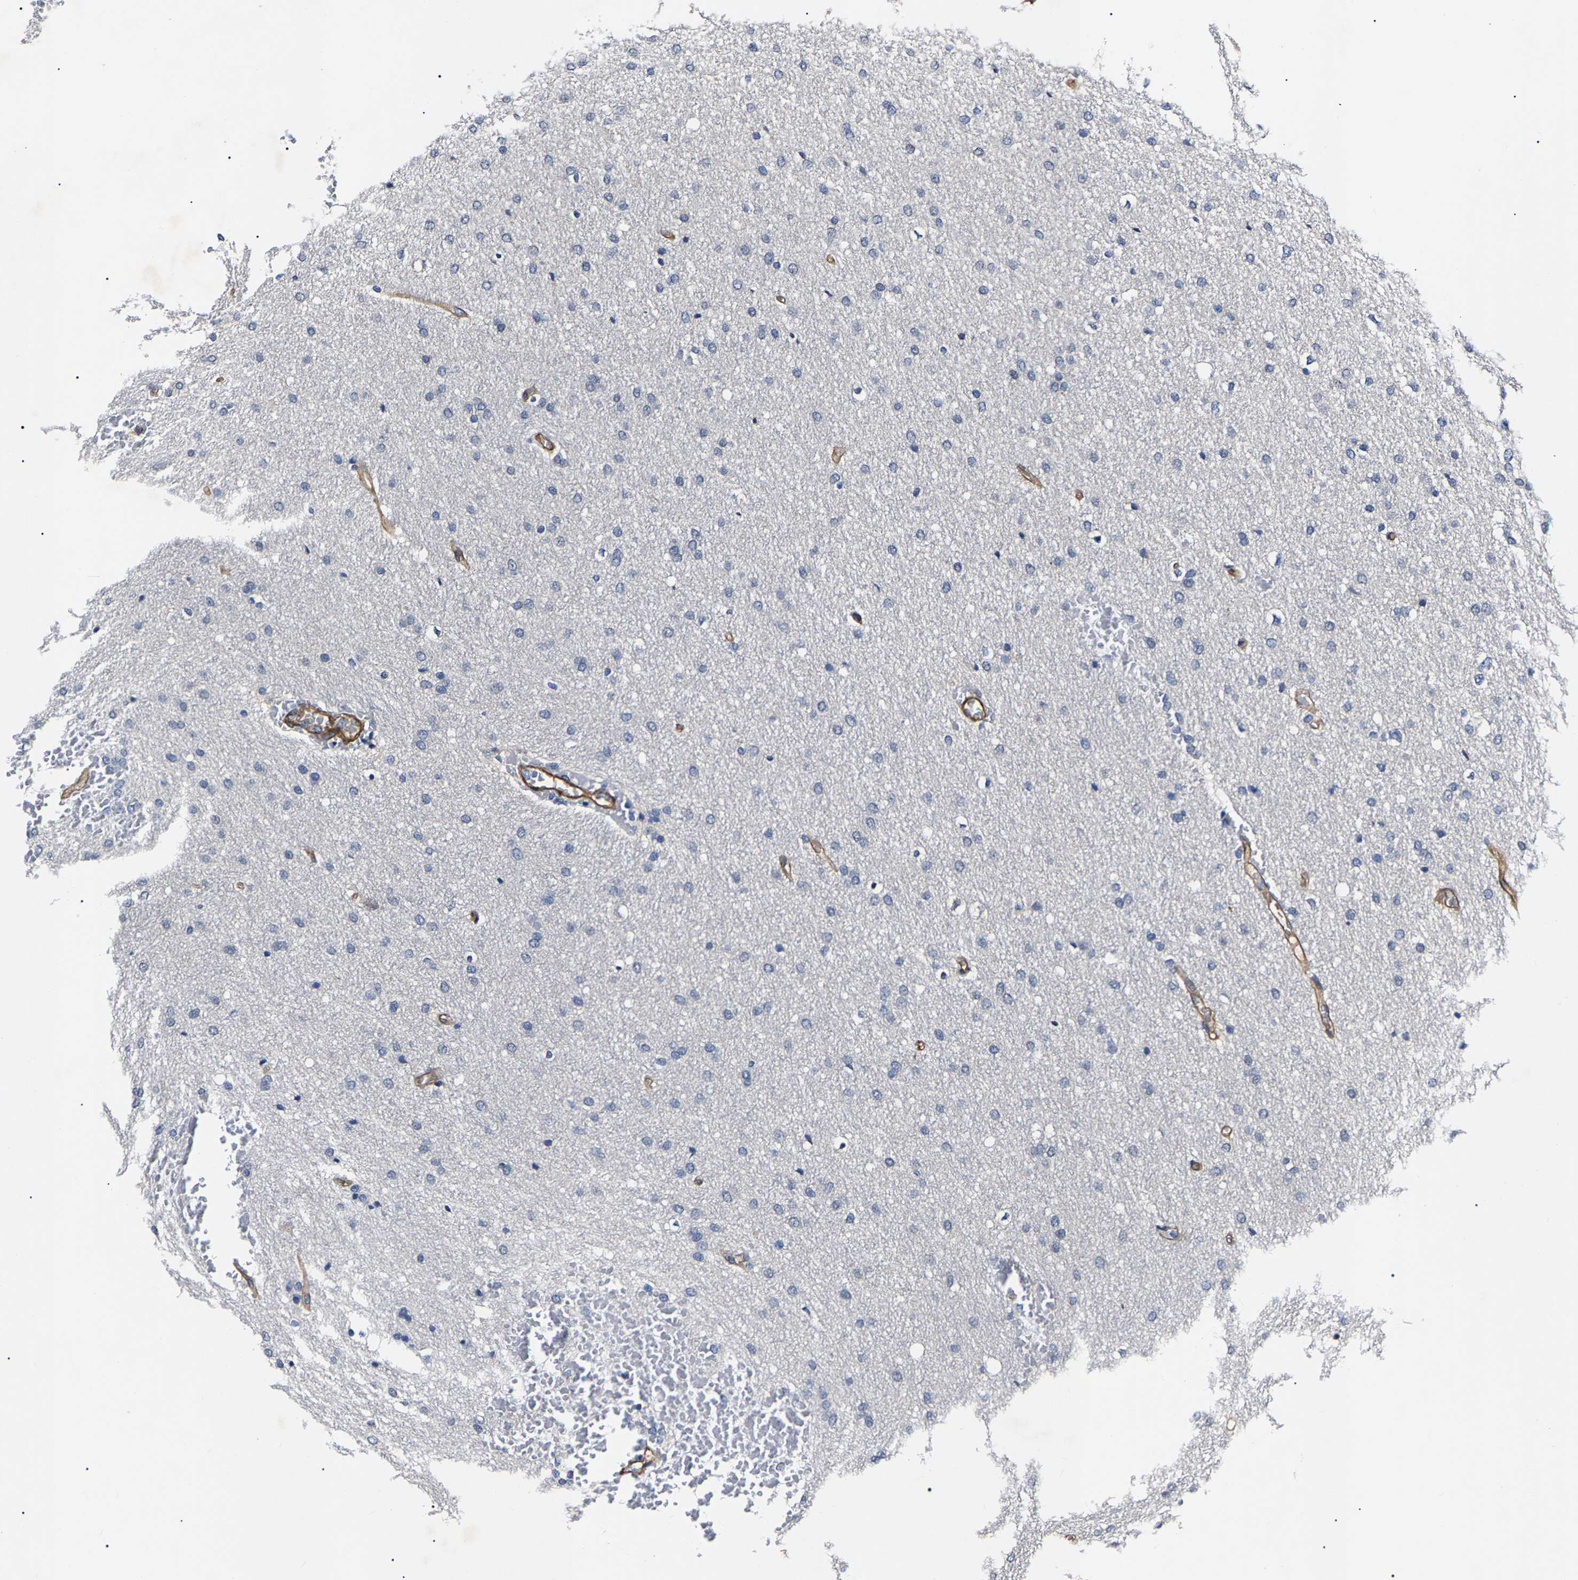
{"staining": {"intensity": "negative", "quantity": "none", "location": "none"}, "tissue": "glioma", "cell_type": "Tumor cells", "image_type": "cancer", "snomed": [{"axis": "morphology", "description": "Glioma, malignant, Low grade"}, {"axis": "topography", "description": "Brain"}], "caption": "High power microscopy image of an IHC photomicrograph of glioma, revealing no significant expression in tumor cells. (DAB (3,3'-diaminobenzidine) immunohistochemistry with hematoxylin counter stain).", "gene": "KLHL42", "patient": {"sex": "female", "age": 37}}